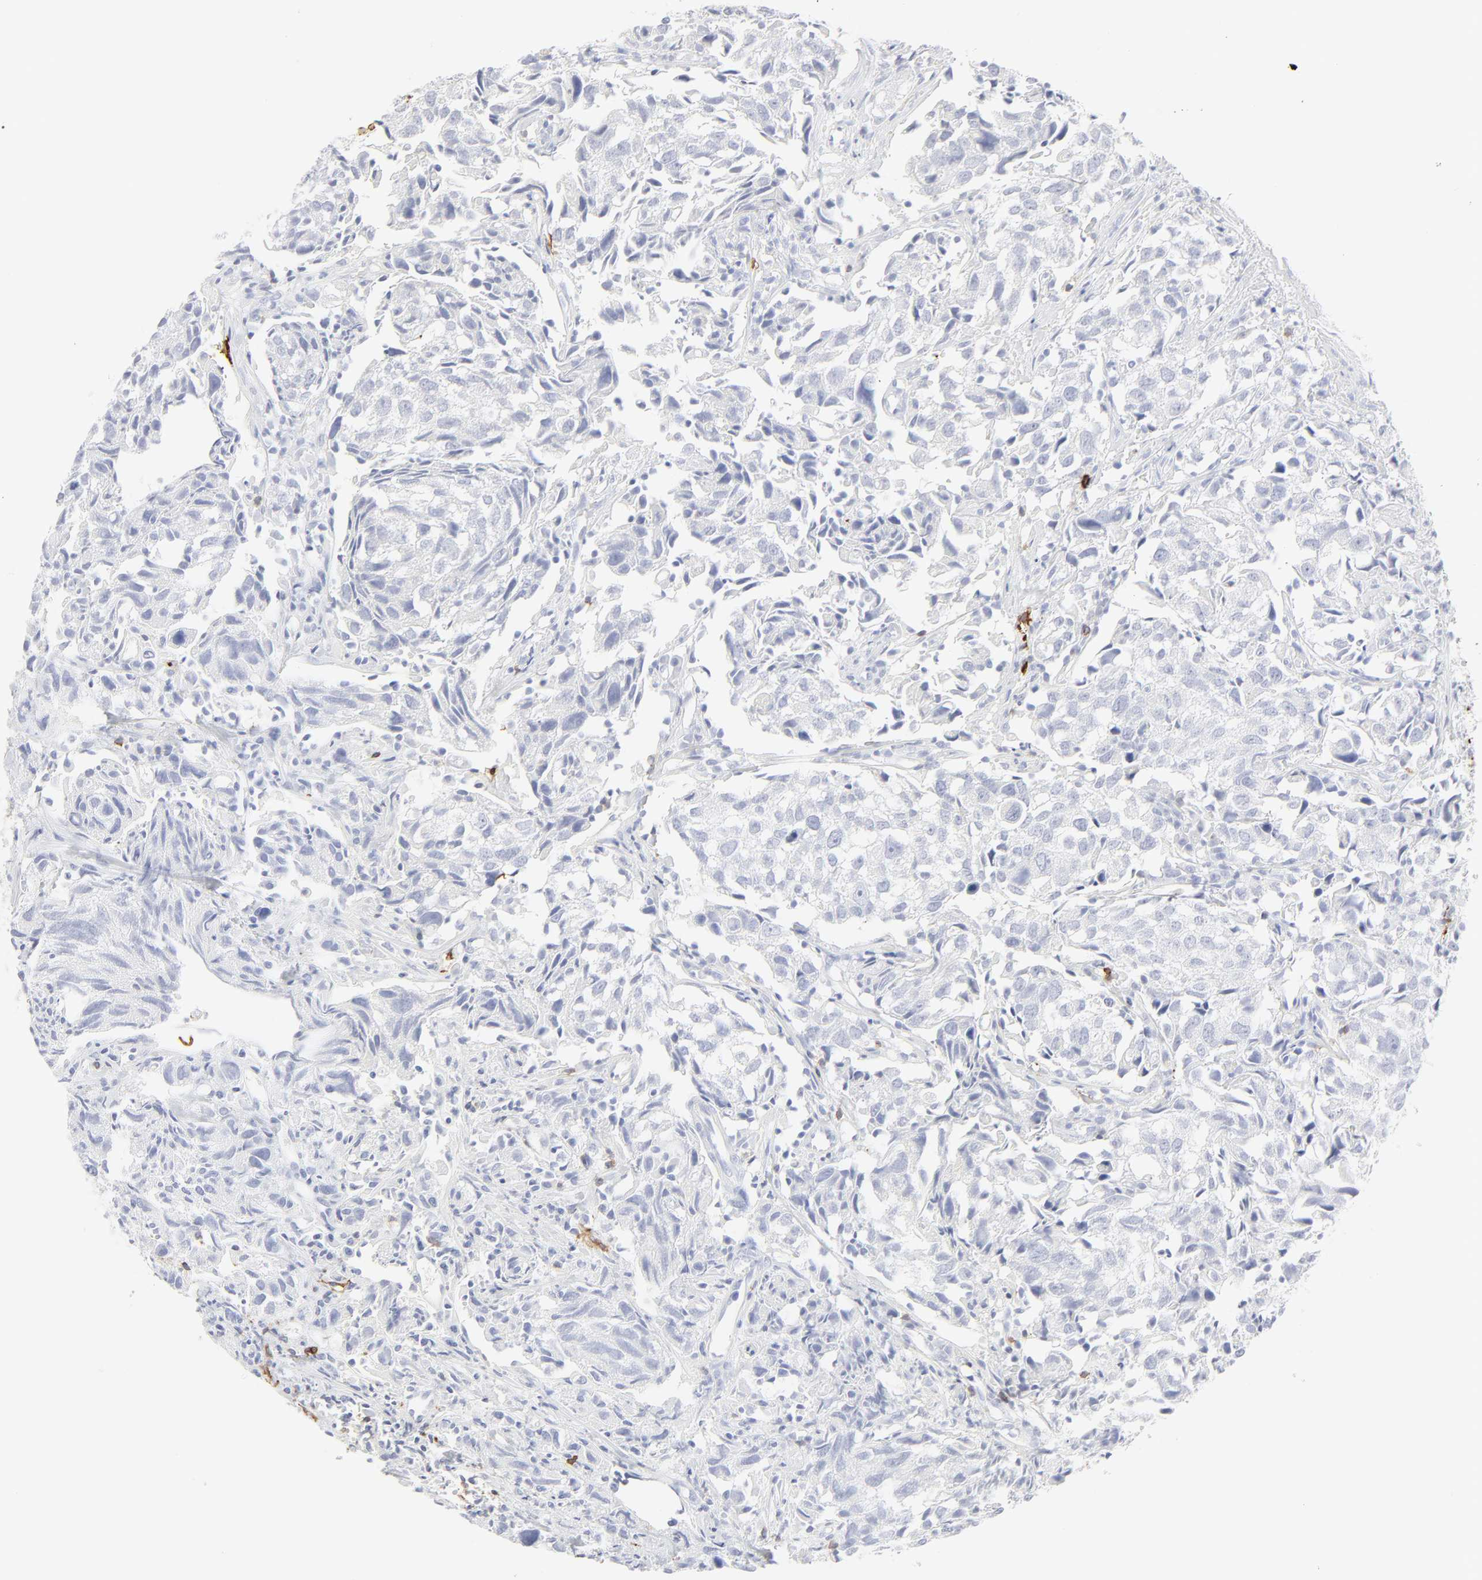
{"staining": {"intensity": "negative", "quantity": "none", "location": "none"}, "tissue": "urothelial cancer", "cell_type": "Tumor cells", "image_type": "cancer", "snomed": [{"axis": "morphology", "description": "Urothelial carcinoma, High grade"}, {"axis": "topography", "description": "Urinary bladder"}], "caption": "This is an immunohistochemistry (IHC) image of urothelial carcinoma (high-grade). There is no staining in tumor cells.", "gene": "CCR7", "patient": {"sex": "female", "age": 75}}